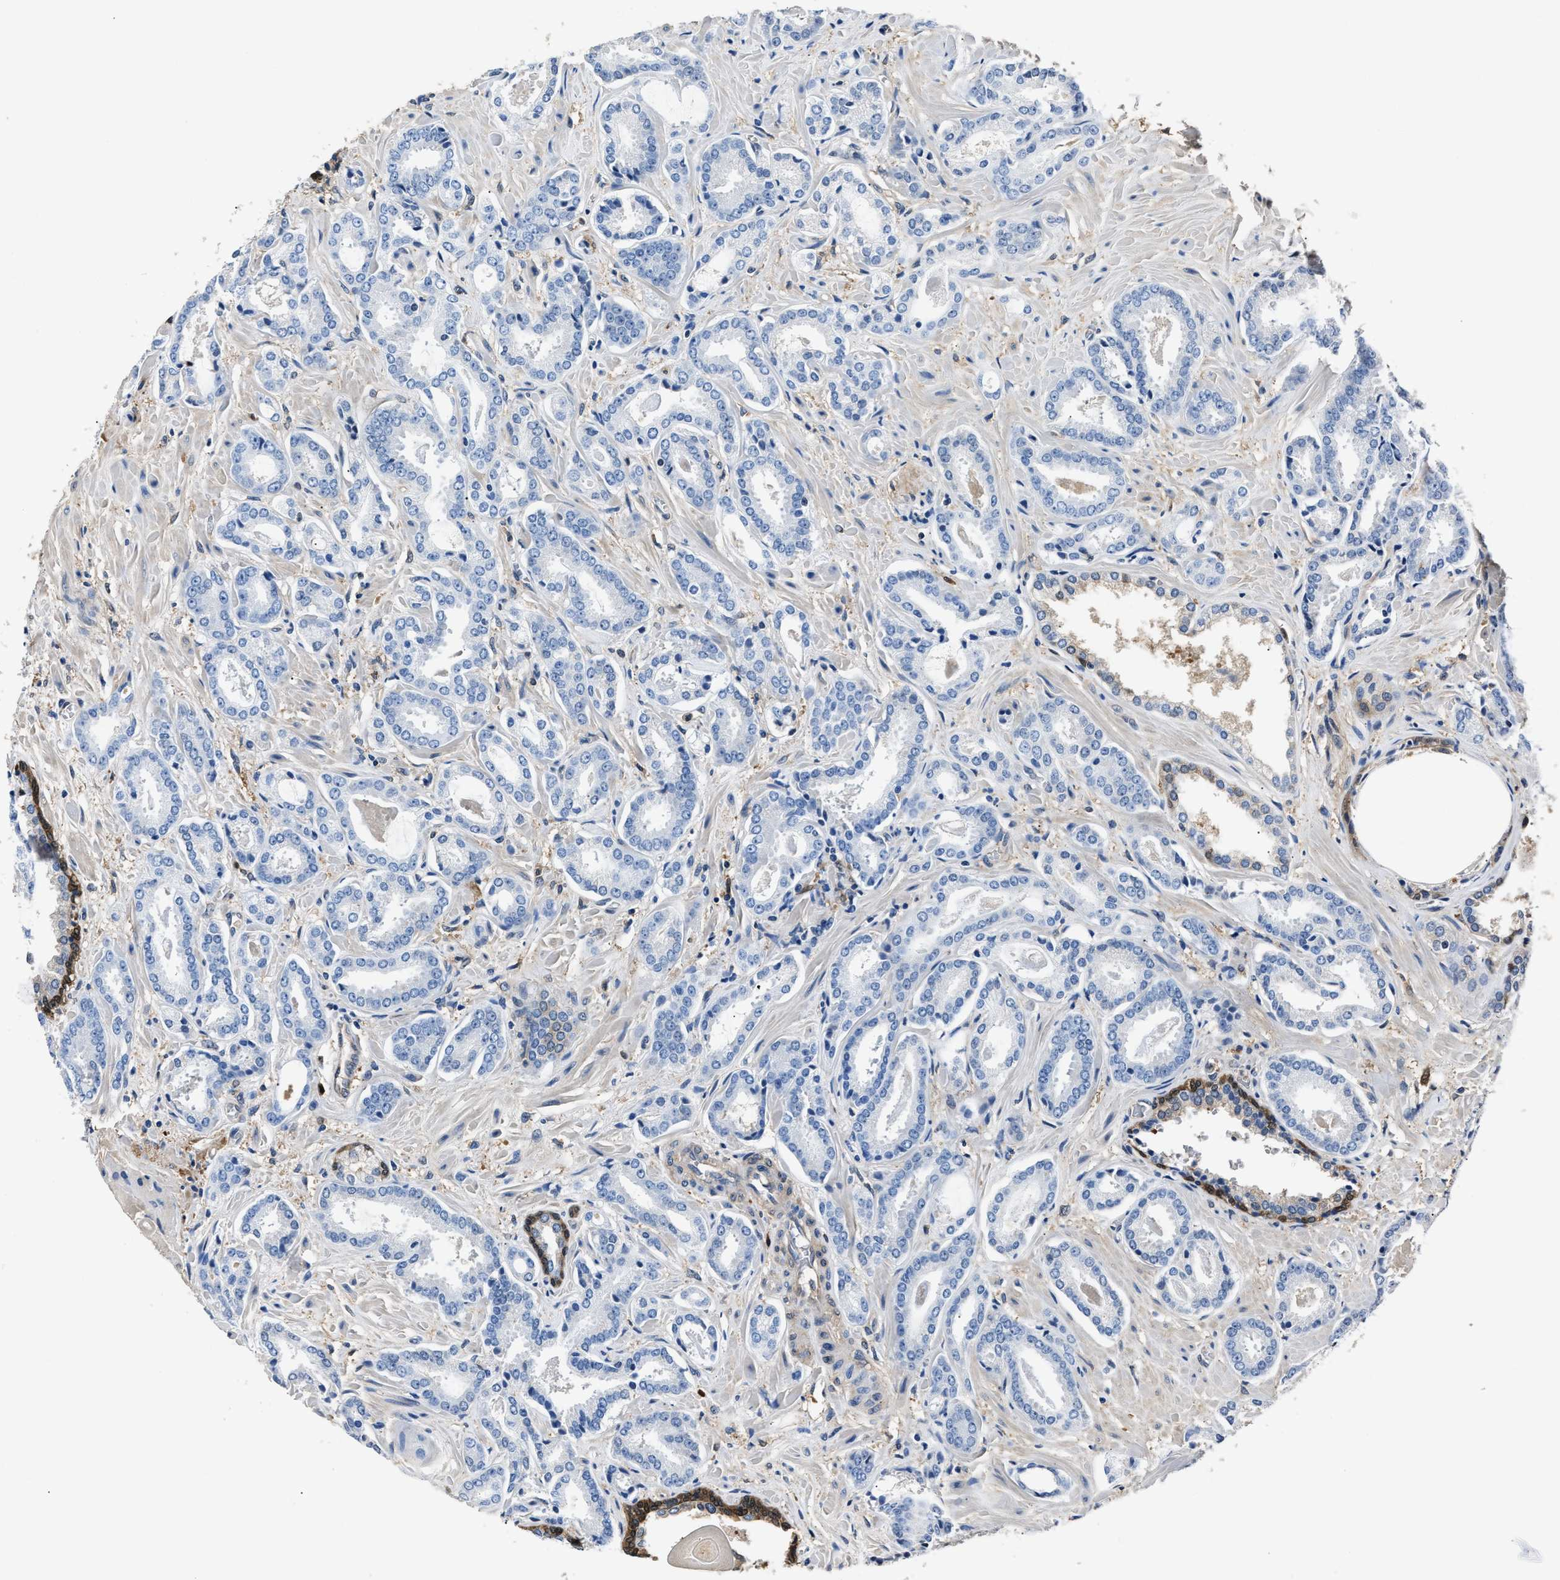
{"staining": {"intensity": "negative", "quantity": "none", "location": "none"}, "tissue": "prostate cancer", "cell_type": "Tumor cells", "image_type": "cancer", "snomed": [{"axis": "morphology", "description": "Adenocarcinoma, Low grade"}, {"axis": "topography", "description": "Prostate"}], "caption": "This is an immunohistochemistry (IHC) histopathology image of human prostate cancer. There is no expression in tumor cells.", "gene": "GSTP1", "patient": {"sex": "male", "age": 53}}